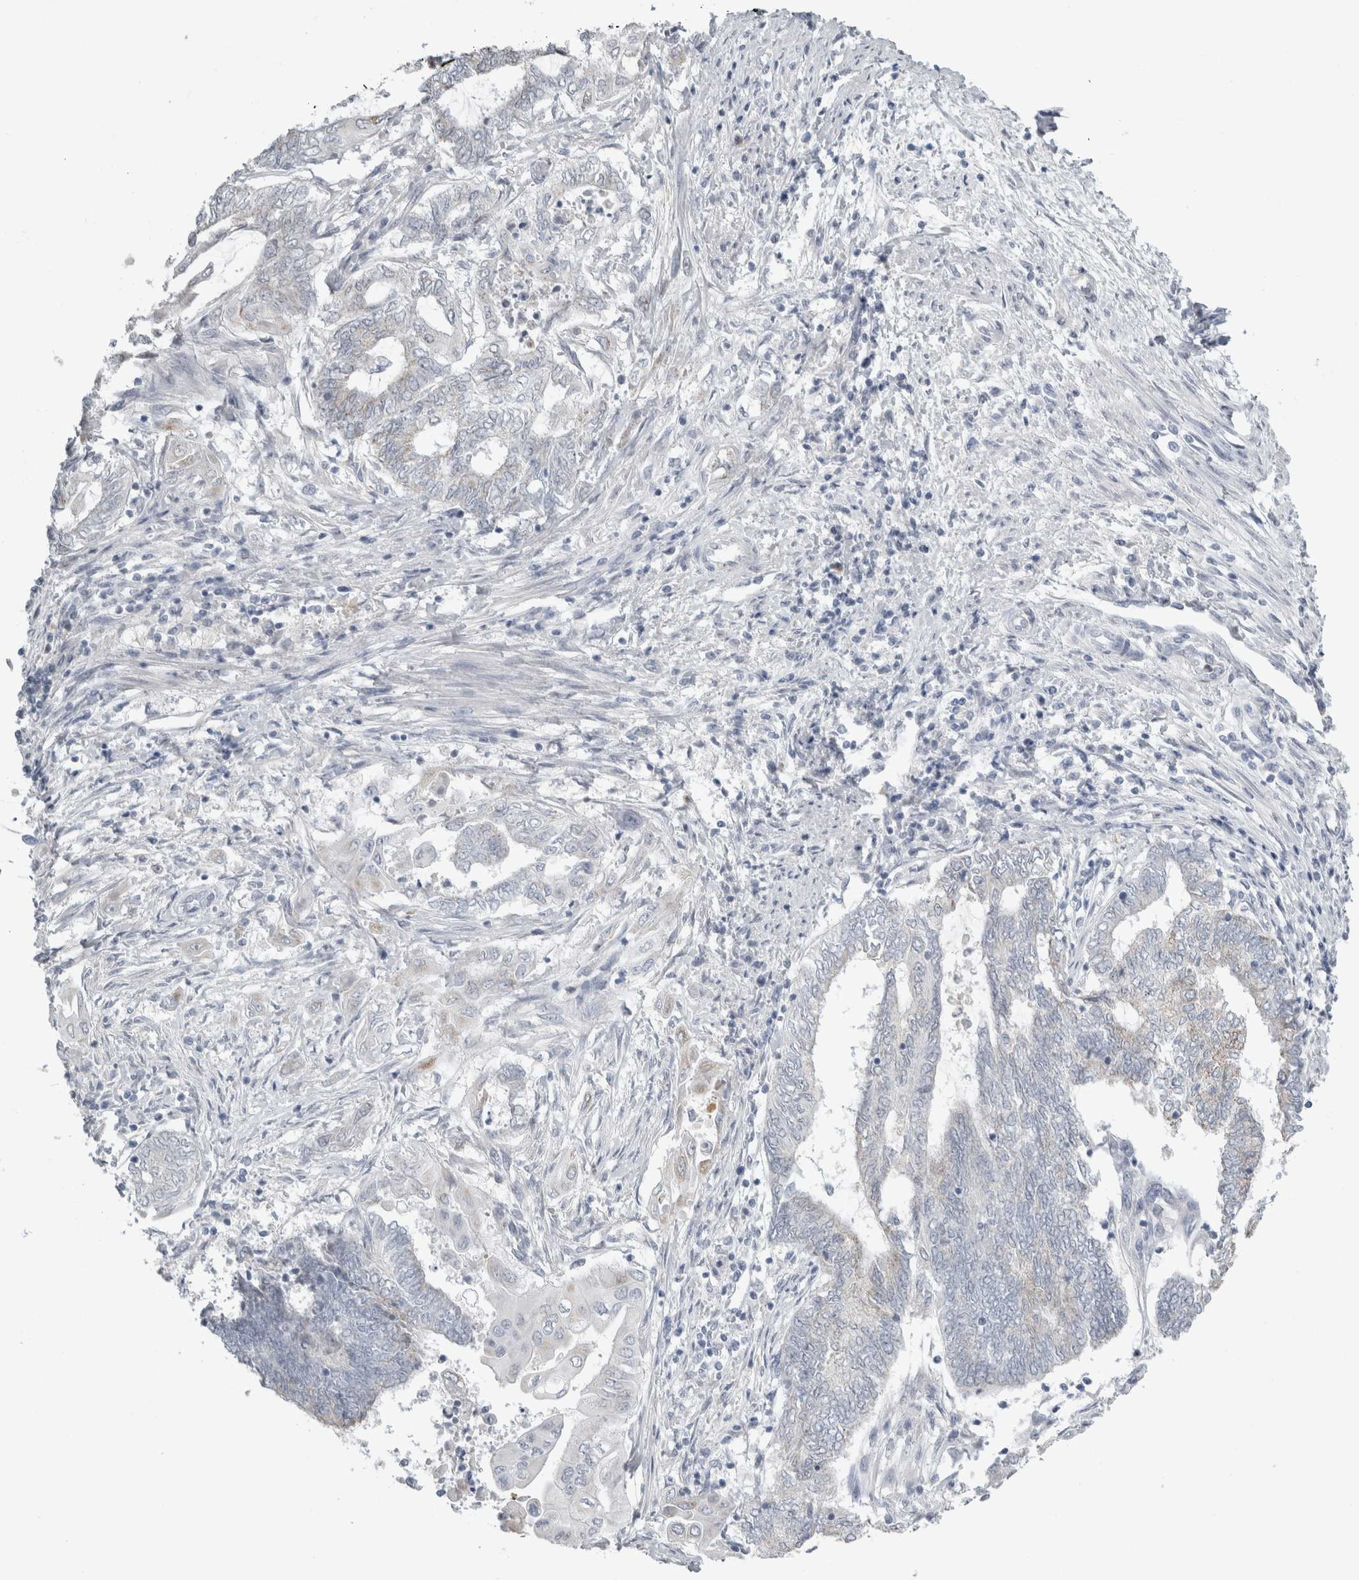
{"staining": {"intensity": "weak", "quantity": "<25%", "location": "cytoplasmic/membranous"}, "tissue": "endometrial cancer", "cell_type": "Tumor cells", "image_type": "cancer", "snomed": [{"axis": "morphology", "description": "Adenocarcinoma, NOS"}, {"axis": "topography", "description": "Uterus"}, {"axis": "topography", "description": "Endometrium"}], "caption": "Endometrial cancer stained for a protein using IHC reveals no staining tumor cells.", "gene": "PLIN1", "patient": {"sex": "female", "age": 70}}